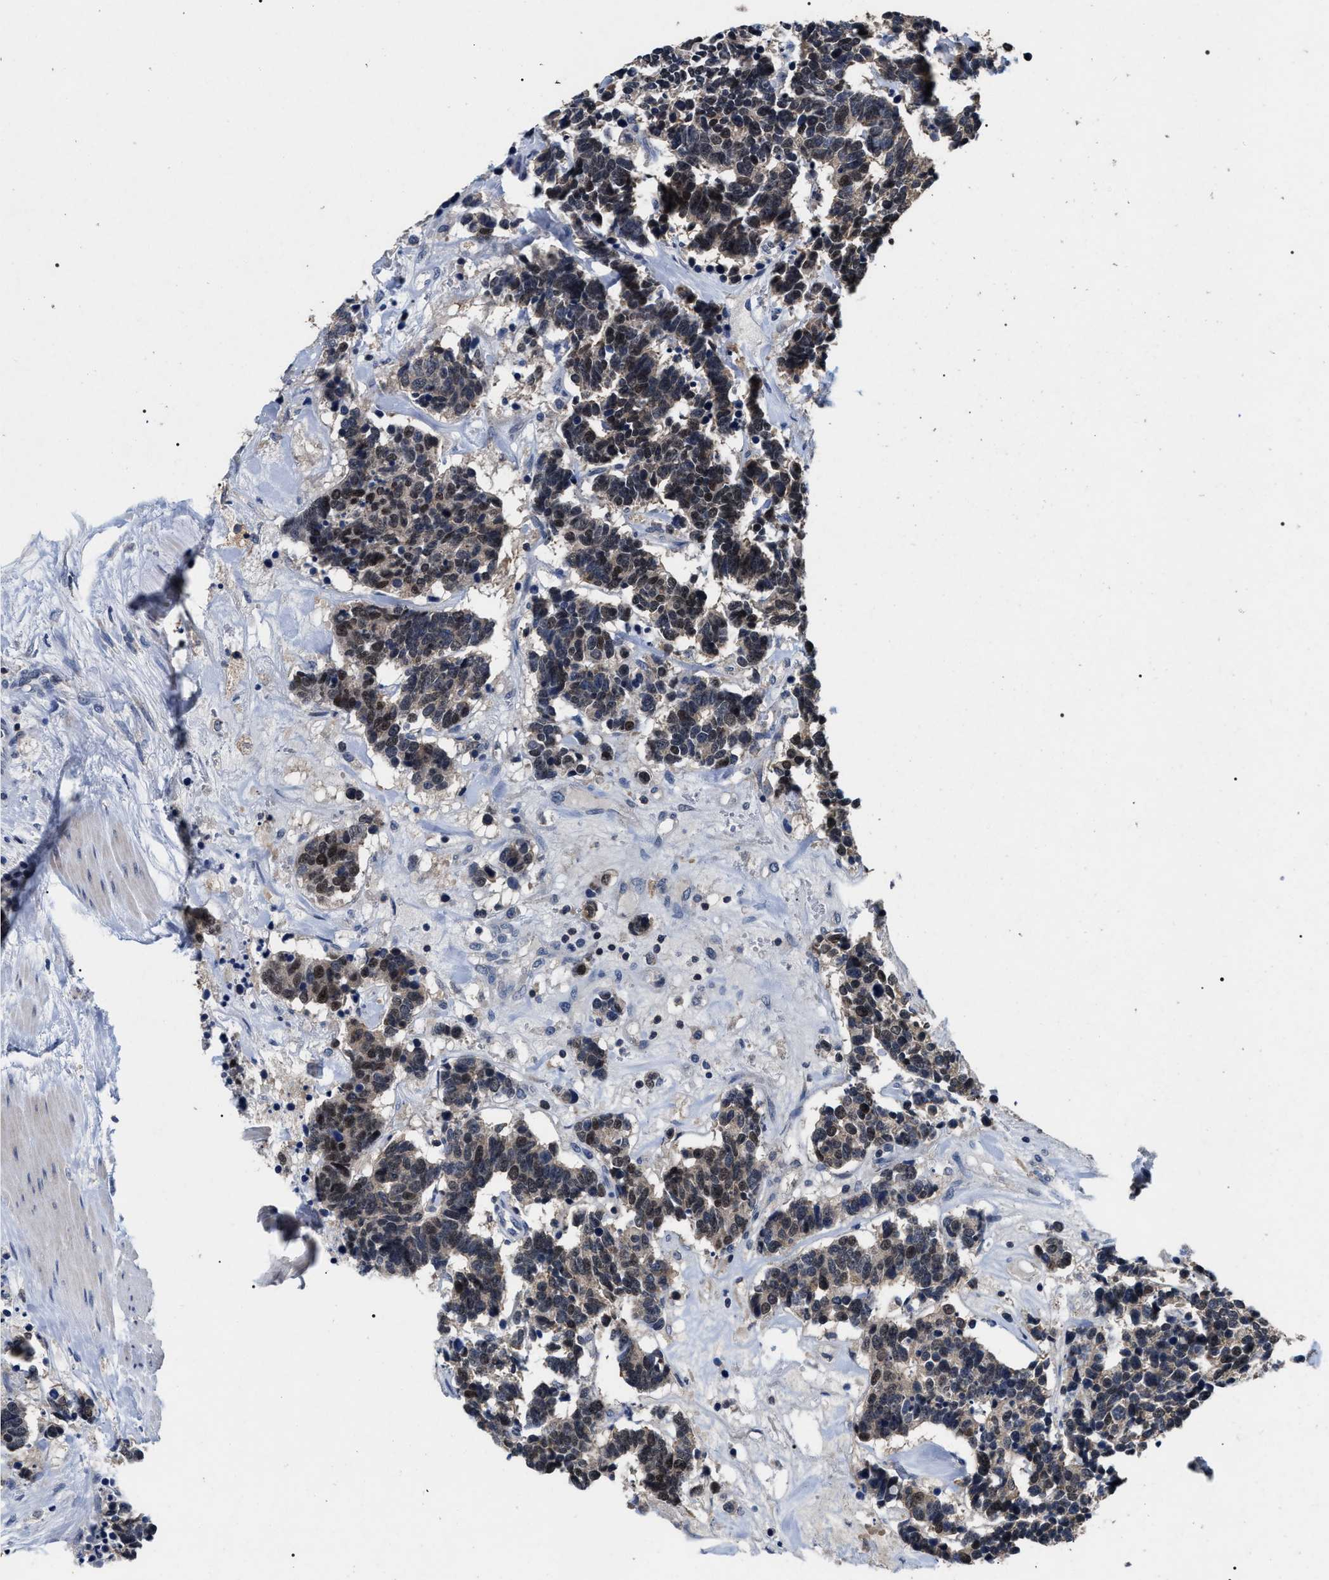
{"staining": {"intensity": "weak", "quantity": "<25%", "location": "nuclear"}, "tissue": "carcinoid", "cell_type": "Tumor cells", "image_type": "cancer", "snomed": [{"axis": "morphology", "description": "Carcinoma, NOS"}, {"axis": "morphology", "description": "Carcinoid, malignant, NOS"}, {"axis": "topography", "description": "Urinary bladder"}], "caption": "This image is of carcinoid stained with immunohistochemistry to label a protein in brown with the nuclei are counter-stained blue. There is no expression in tumor cells. (DAB immunohistochemistry (IHC) with hematoxylin counter stain).", "gene": "UPF3A", "patient": {"sex": "male", "age": 57}}